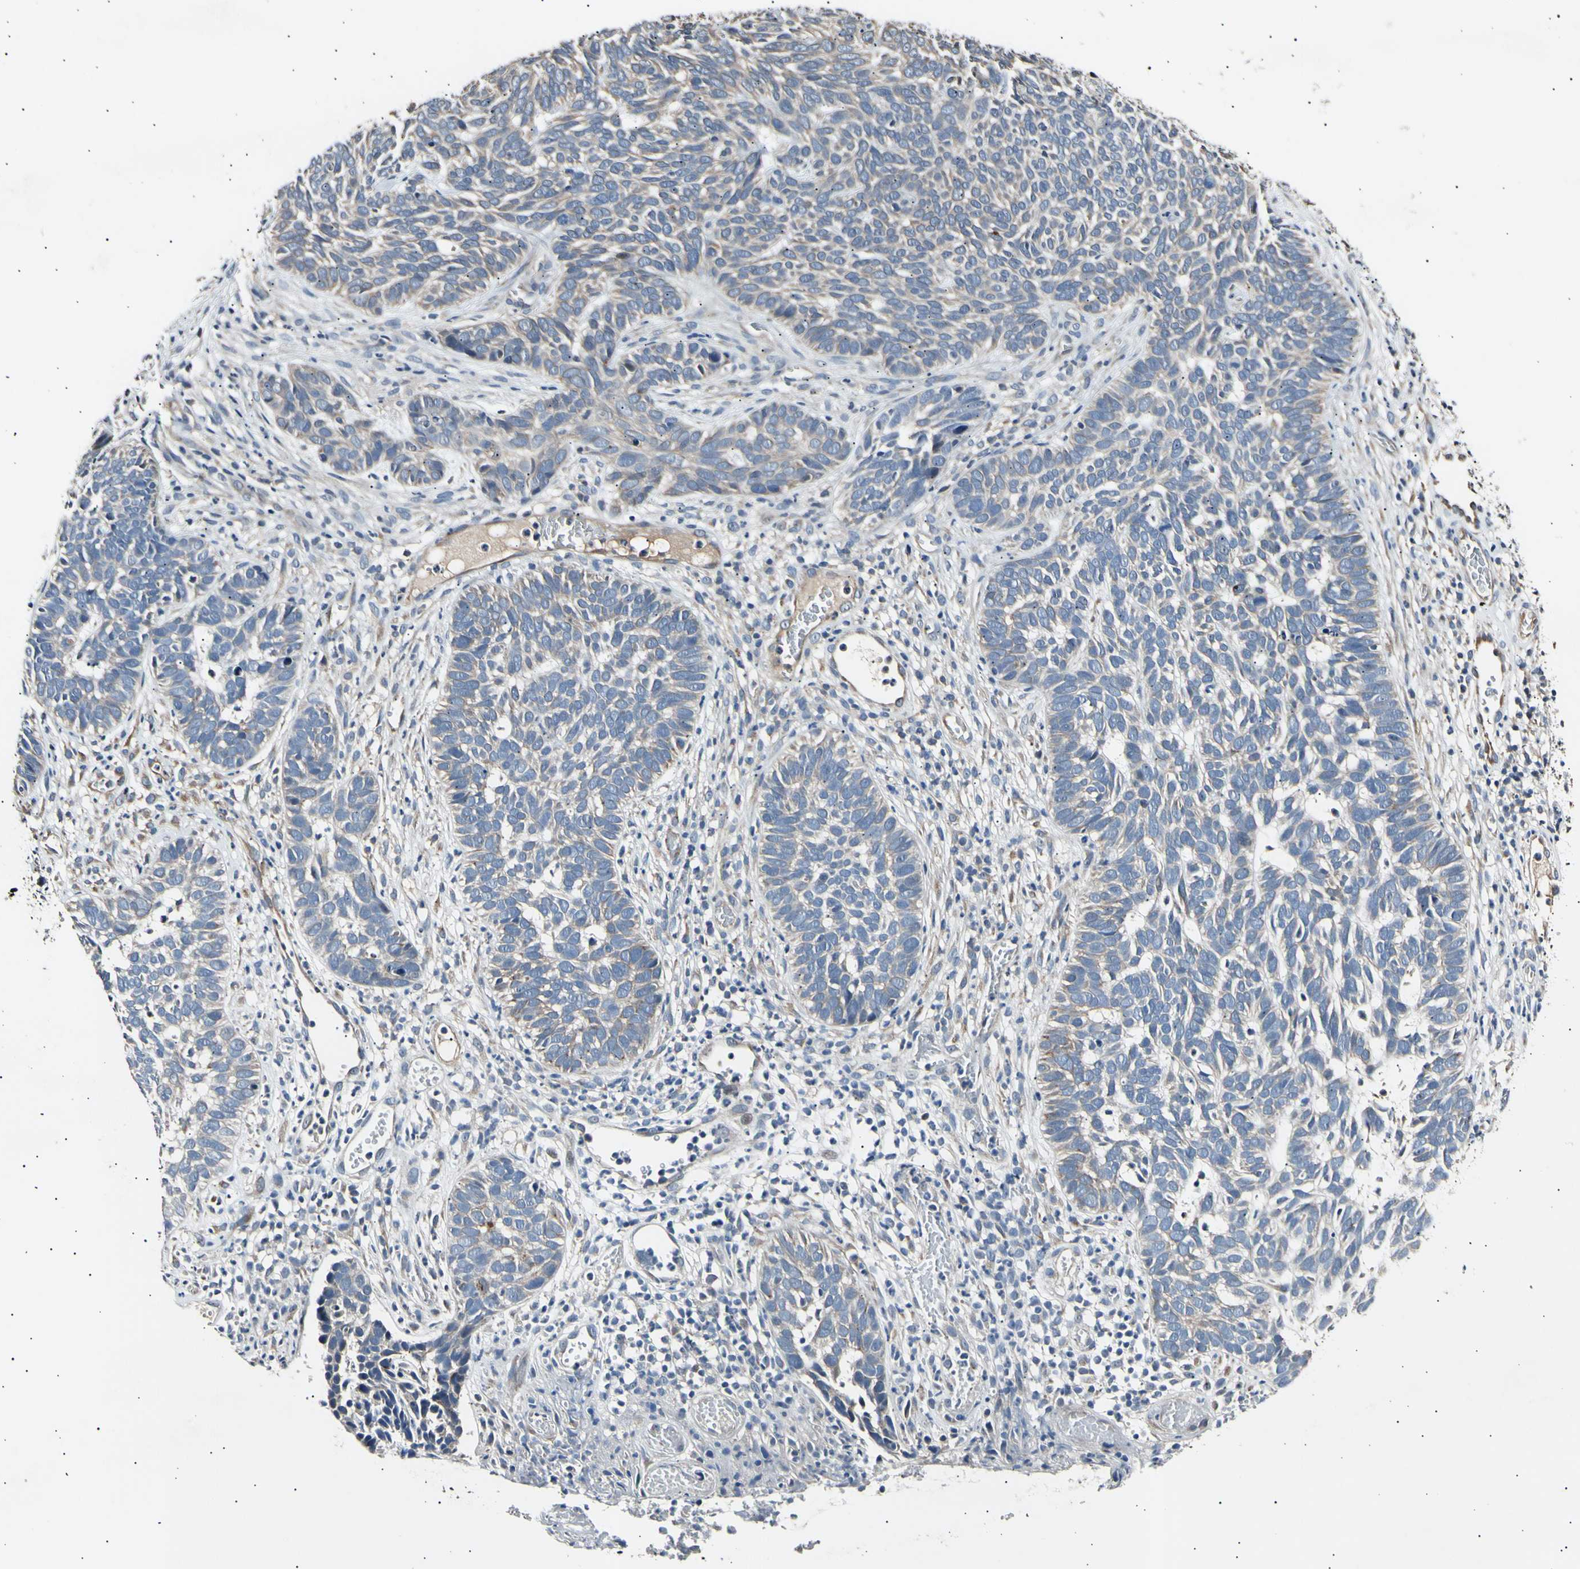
{"staining": {"intensity": "weak", "quantity": ">75%", "location": "cytoplasmic/membranous"}, "tissue": "skin cancer", "cell_type": "Tumor cells", "image_type": "cancer", "snomed": [{"axis": "morphology", "description": "Basal cell carcinoma"}, {"axis": "topography", "description": "Skin"}], "caption": "Immunohistochemical staining of human skin basal cell carcinoma displays low levels of weak cytoplasmic/membranous protein staining in approximately >75% of tumor cells.", "gene": "ITGA6", "patient": {"sex": "male", "age": 87}}